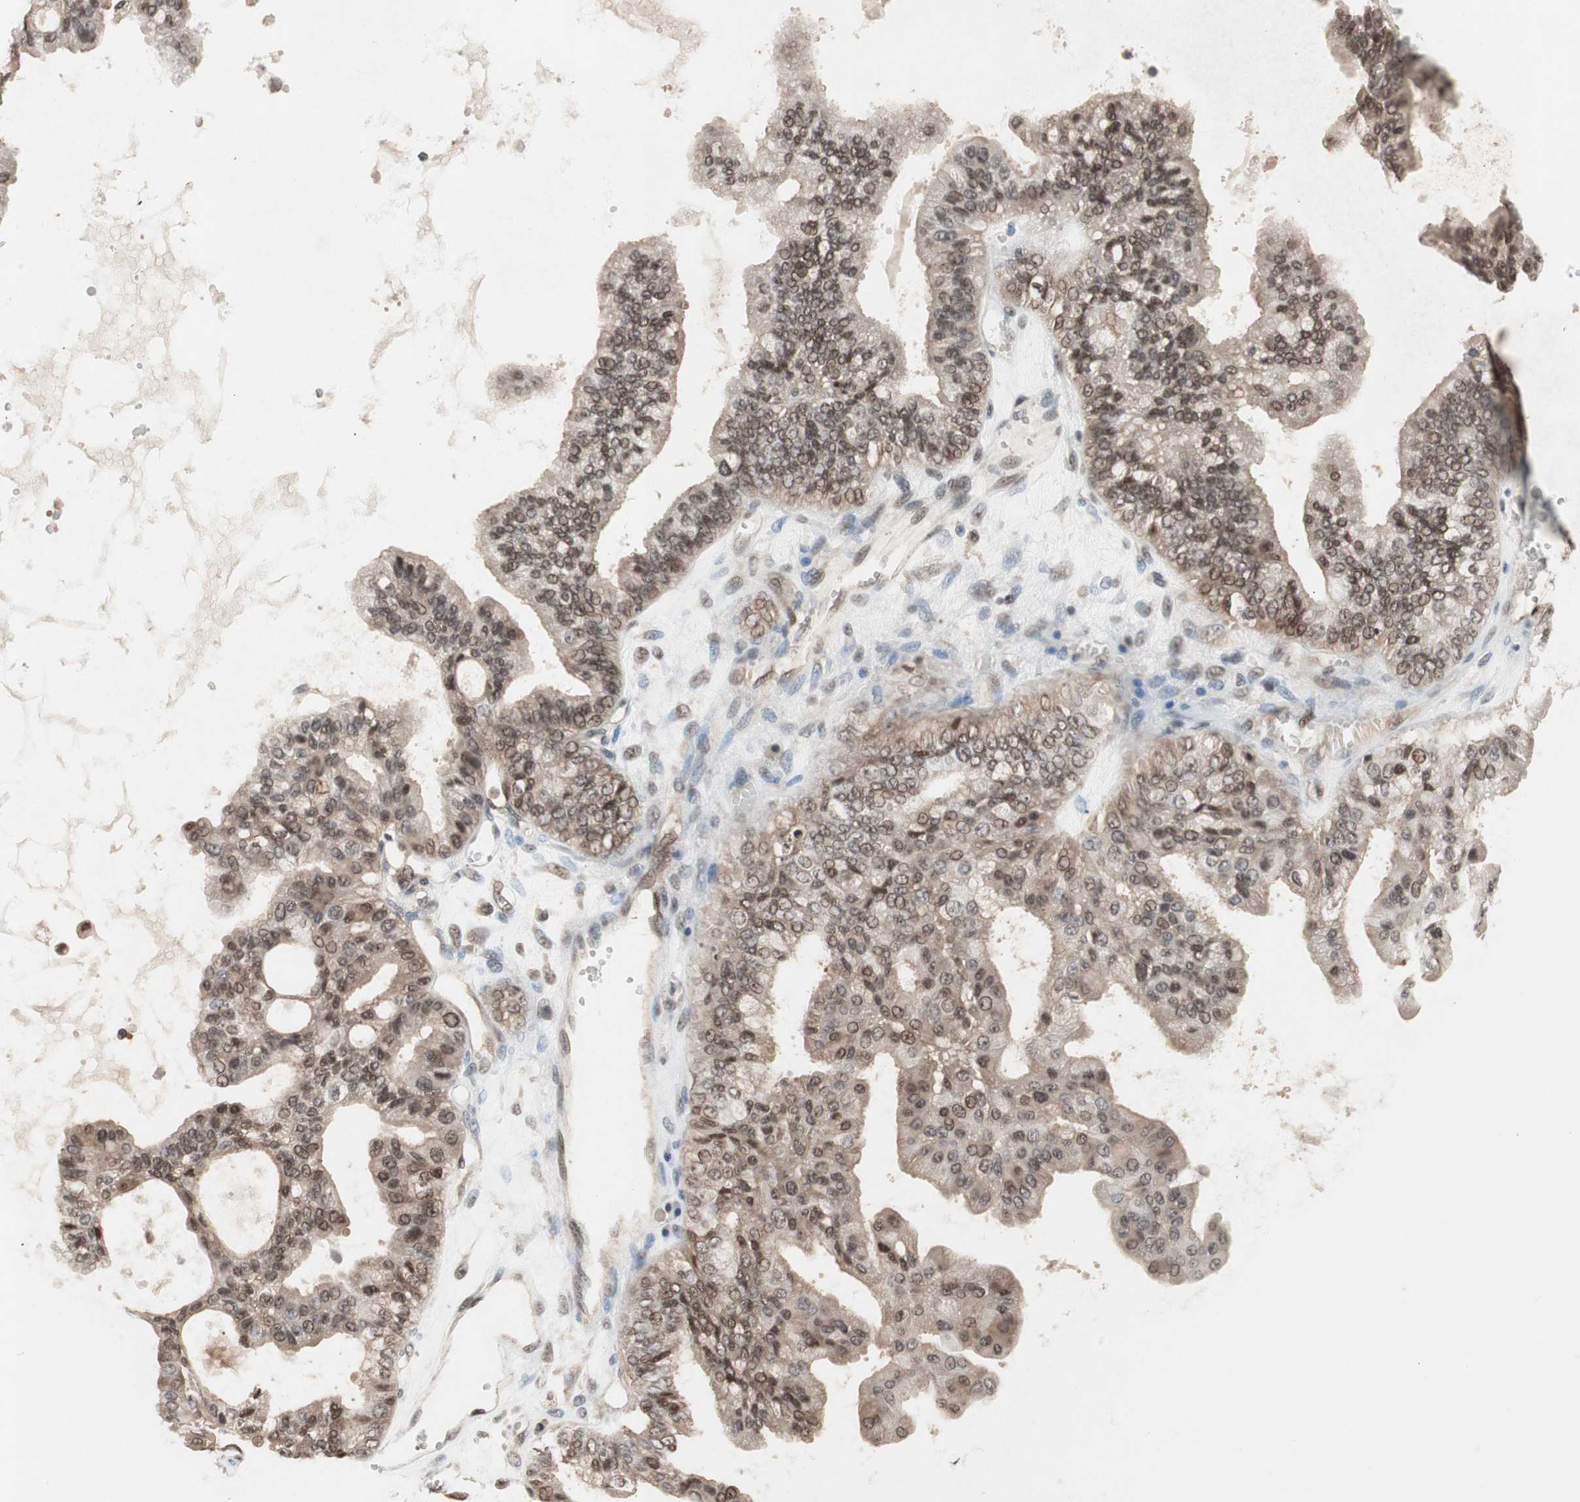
{"staining": {"intensity": "moderate", "quantity": ">75%", "location": "cytoplasmic/membranous,nuclear"}, "tissue": "ovarian cancer", "cell_type": "Tumor cells", "image_type": "cancer", "snomed": [{"axis": "morphology", "description": "Carcinoma, NOS"}, {"axis": "morphology", "description": "Carcinoma, endometroid"}, {"axis": "topography", "description": "Ovary"}], "caption": "A micrograph showing moderate cytoplasmic/membranous and nuclear positivity in approximately >75% of tumor cells in ovarian endometroid carcinoma, as visualized by brown immunohistochemical staining.", "gene": "GART", "patient": {"sex": "female", "age": 50}}